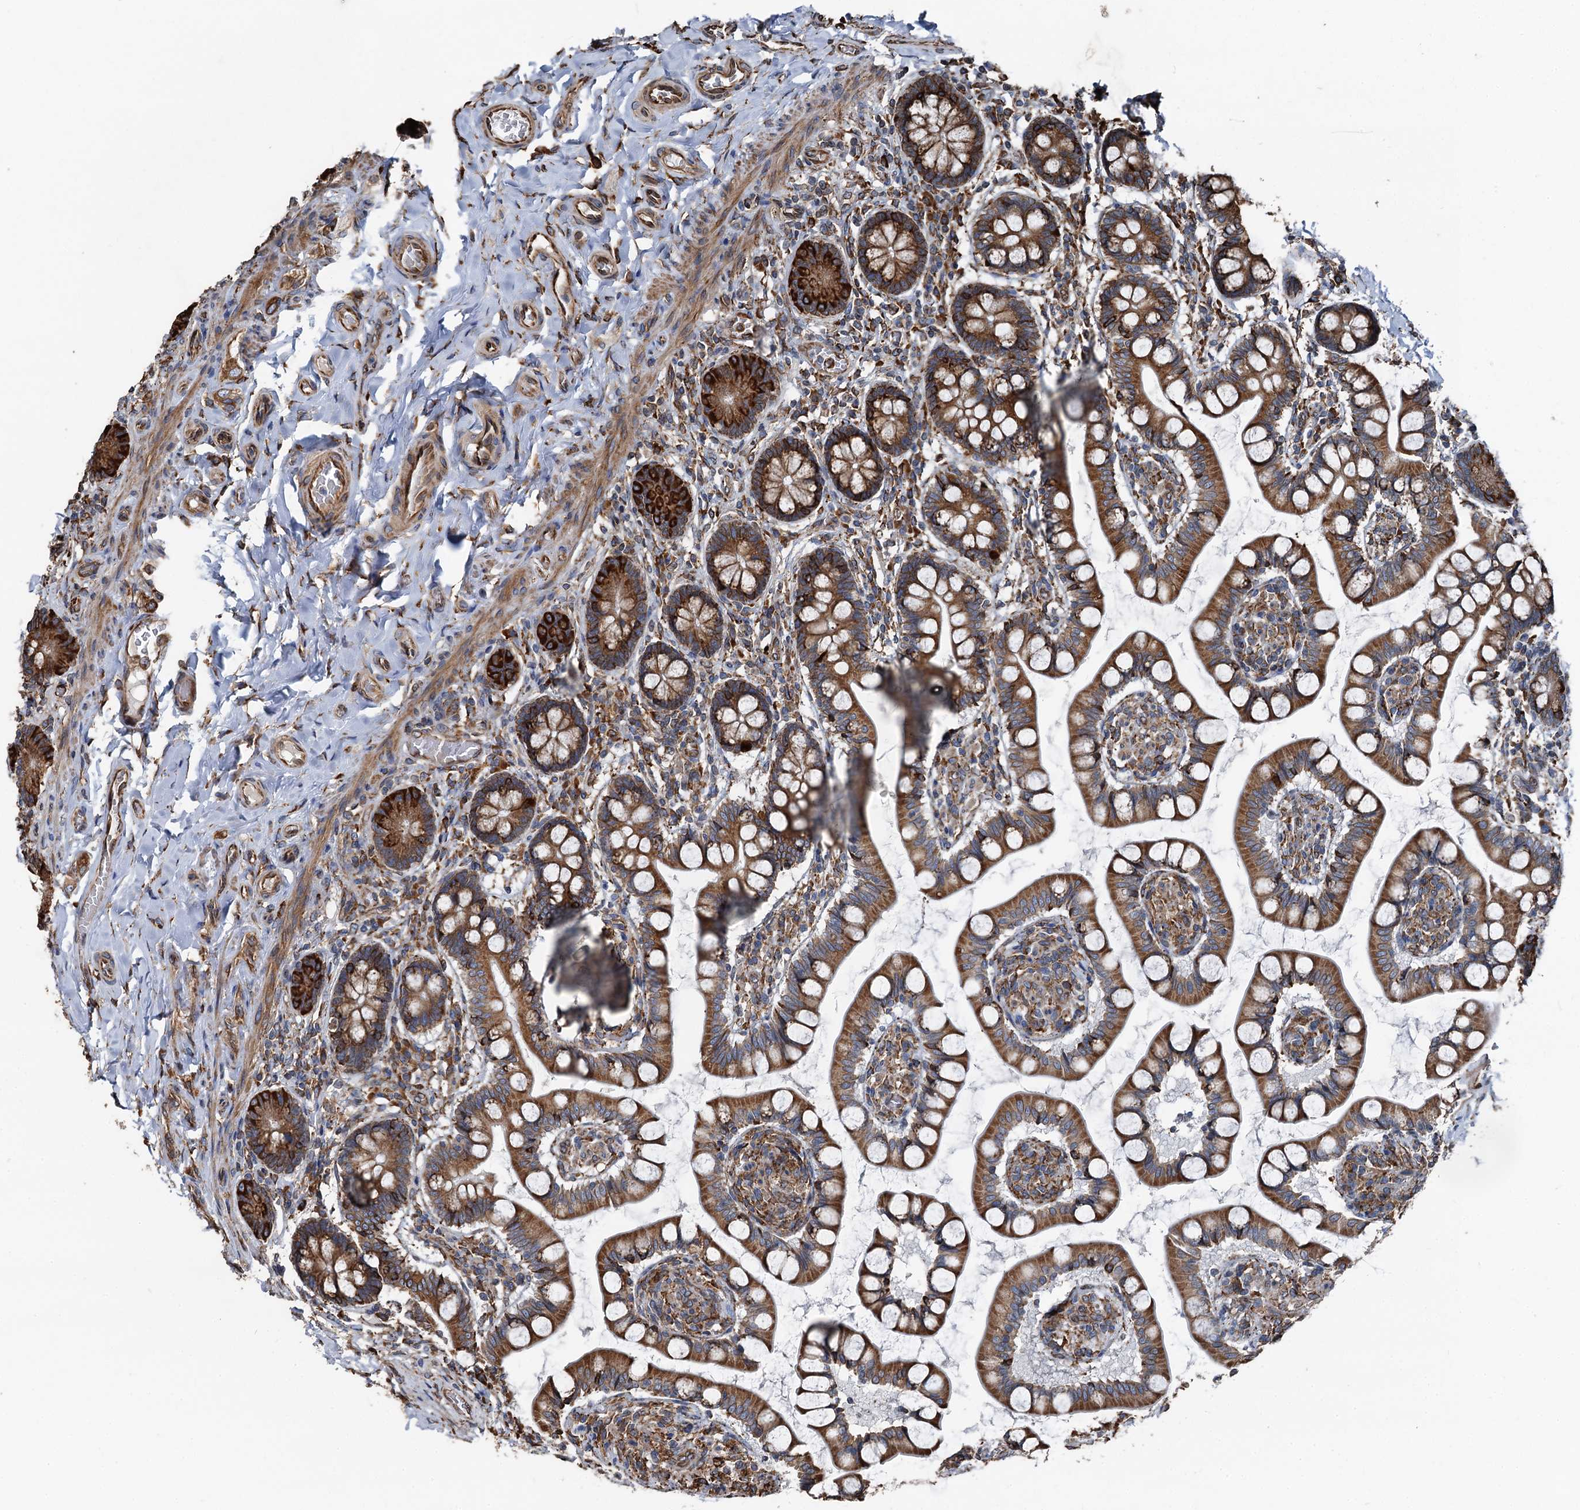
{"staining": {"intensity": "strong", "quantity": ">75%", "location": "cytoplasmic/membranous"}, "tissue": "small intestine", "cell_type": "Glandular cells", "image_type": "normal", "snomed": [{"axis": "morphology", "description": "Normal tissue, NOS"}, {"axis": "topography", "description": "Small intestine"}], "caption": "Immunohistochemical staining of normal small intestine demonstrates high levels of strong cytoplasmic/membranous positivity in approximately >75% of glandular cells.", "gene": "NEURL1B", "patient": {"sex": "male", "age": 52}}